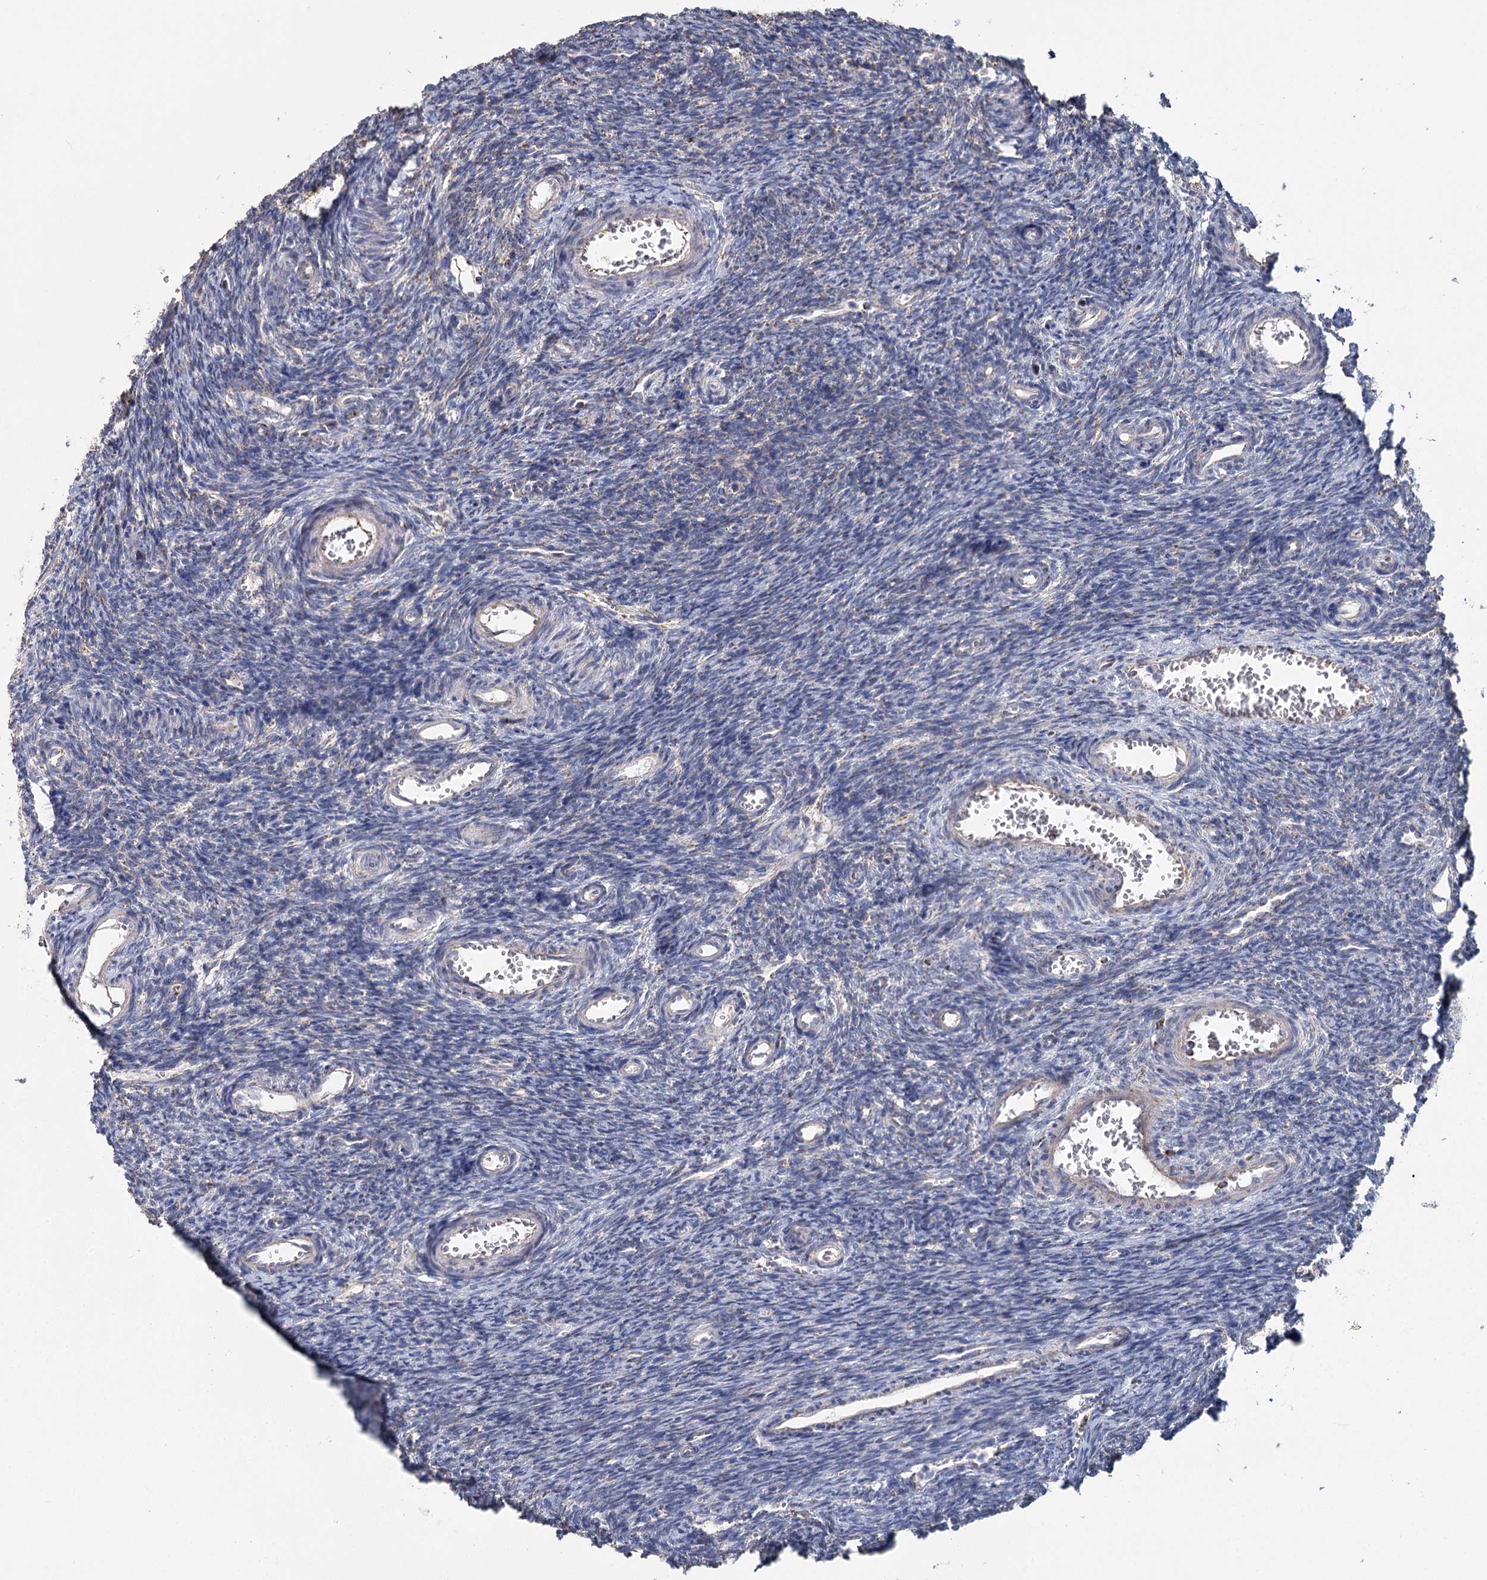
{"staining": {"intensity": "negative", "quantity": "none", "location": "none"}, "tissue": "ovary", "cell_type": "Ovarian stroma cells", "image_type": "normal", "snomed": [{"axis": "morphology", "description": "Normal tissue, NOS"}, {"axis": "topography", "description": "Ovary"}], "caption": "Immunohistochemistry photomicrograph of normal human ovary stained for a protein (brown), which reveals no positivity in ovarian stroma cells. The staining is performed using DAB brown chromogen with nuclei counter-stained in using hematoxylin.", "gene": "MRPL44", "patient": {"sex": "female", "age": 39}}